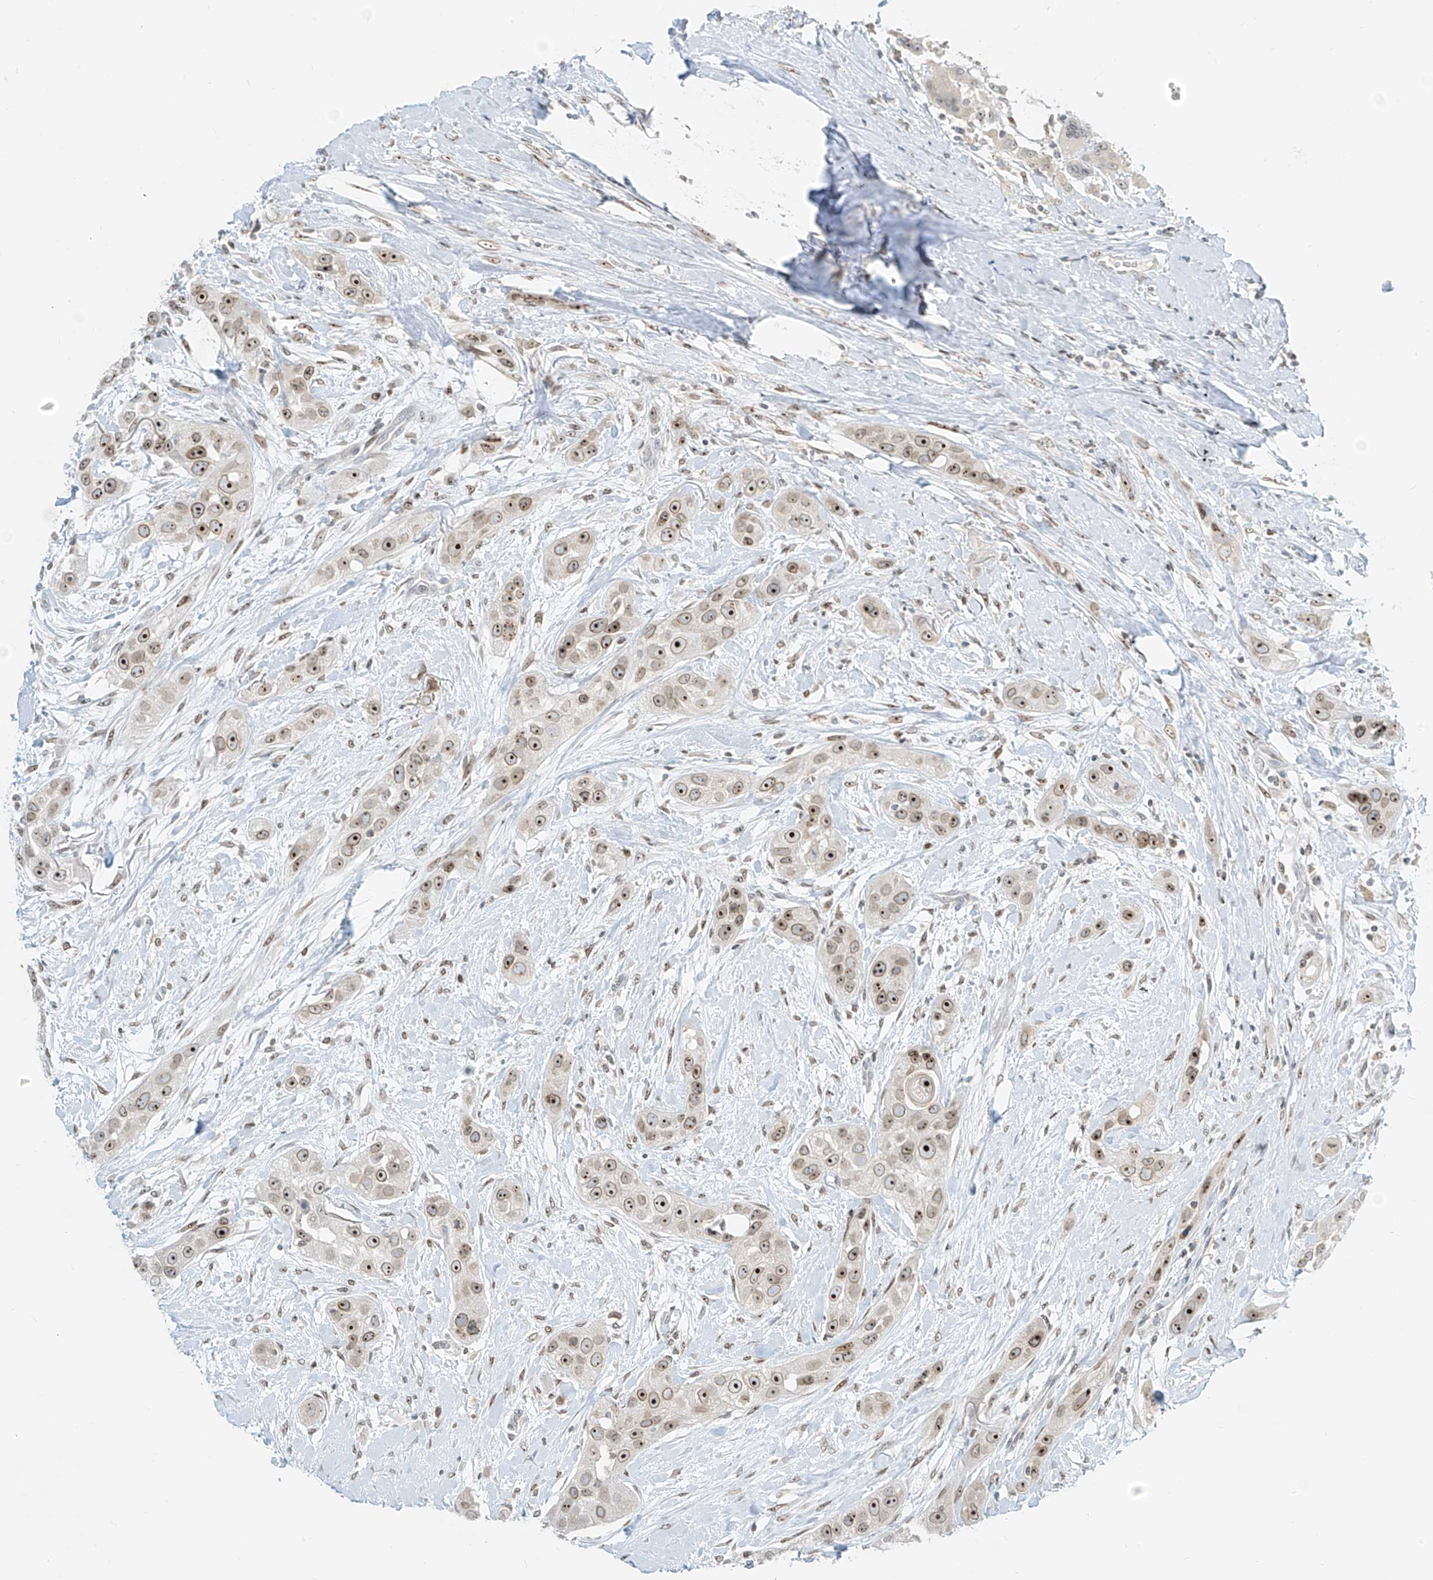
{"staining": {"intensity": "moderate", "quantity": ">75%", "location": "cytoplasmic/membranous,nuclear"}, "tissue": "head and neck cancer", "cell_type": "Tumor cells", "image_type": "cancer", "snomed": [{"axis": "morphology", "description": "Normal tissue, NOS"}, {"axis": "morphology", "description": "Squamous cell carcinoma, NOS"}, {"axis": "topography", "description": "Skeletal muscle"}, {"axis": "topography", "description": "Head-Neck"}], "caption": "Human head and neck cancer (squamous cell carcinoma) stained with a protein marker reveals moderate staining in tumor cells.", "gene": "SAMD15", "patient": {"sex": "male", "age": 51}}